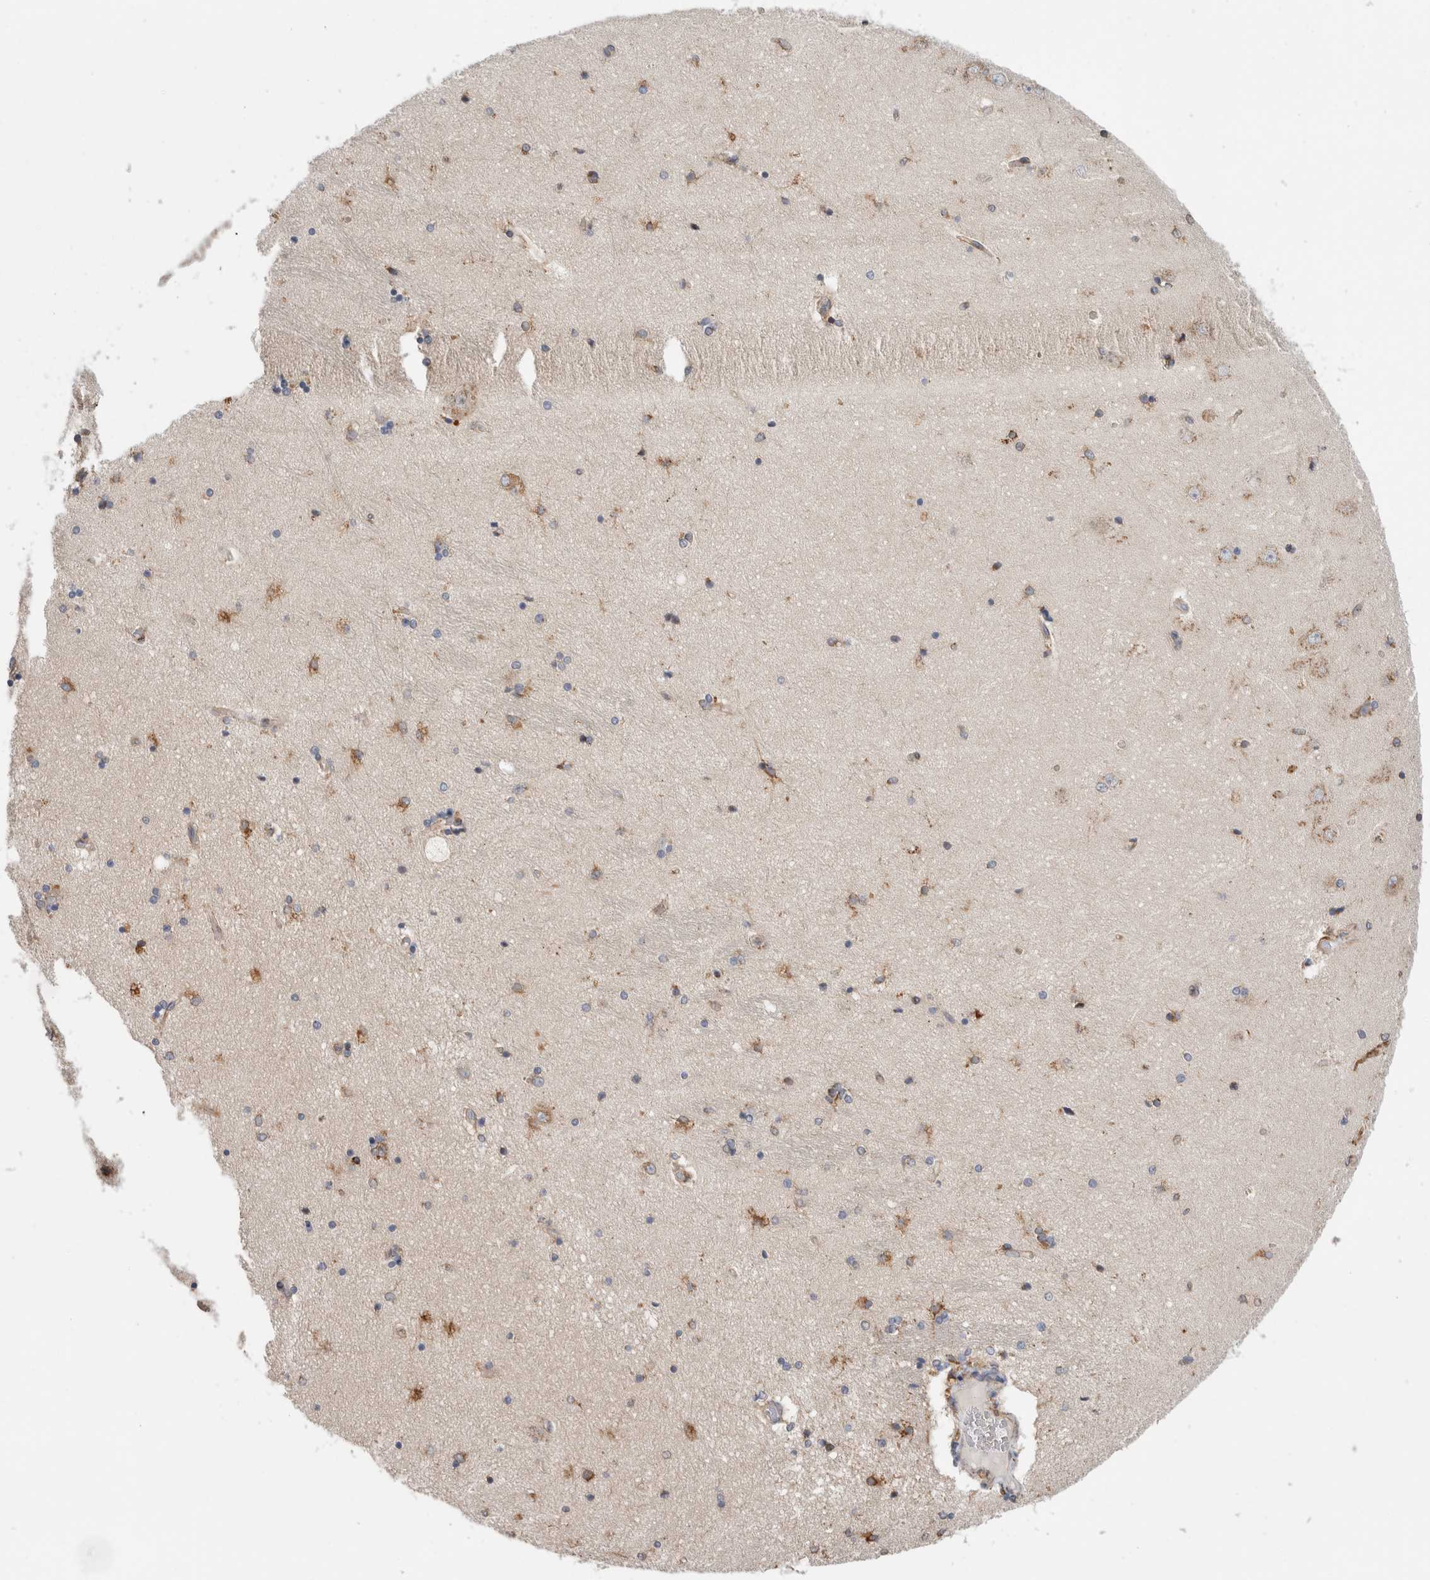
{"staining": {"intensity": "moderate", "quantity": "25%-75%", "location": "cytoplasmic/membranous"}, "tissue": "hippocampus", "cell_type": "Glial cells", "image_type": "normal", "snomed": [{"axis": "morphology", "description": "Normal tissue, NOS"}, {"axis": "topography", "description": "Hippocampus"}], "caption": "About 25%-75% of glial cells in benign human hippocampus show moderate cytoplasmic/membranous protein expression as visualized by brown immunohistochemical staining.", "gene": "P4HA1", "patient": {"sex": "female", "age": 54}}